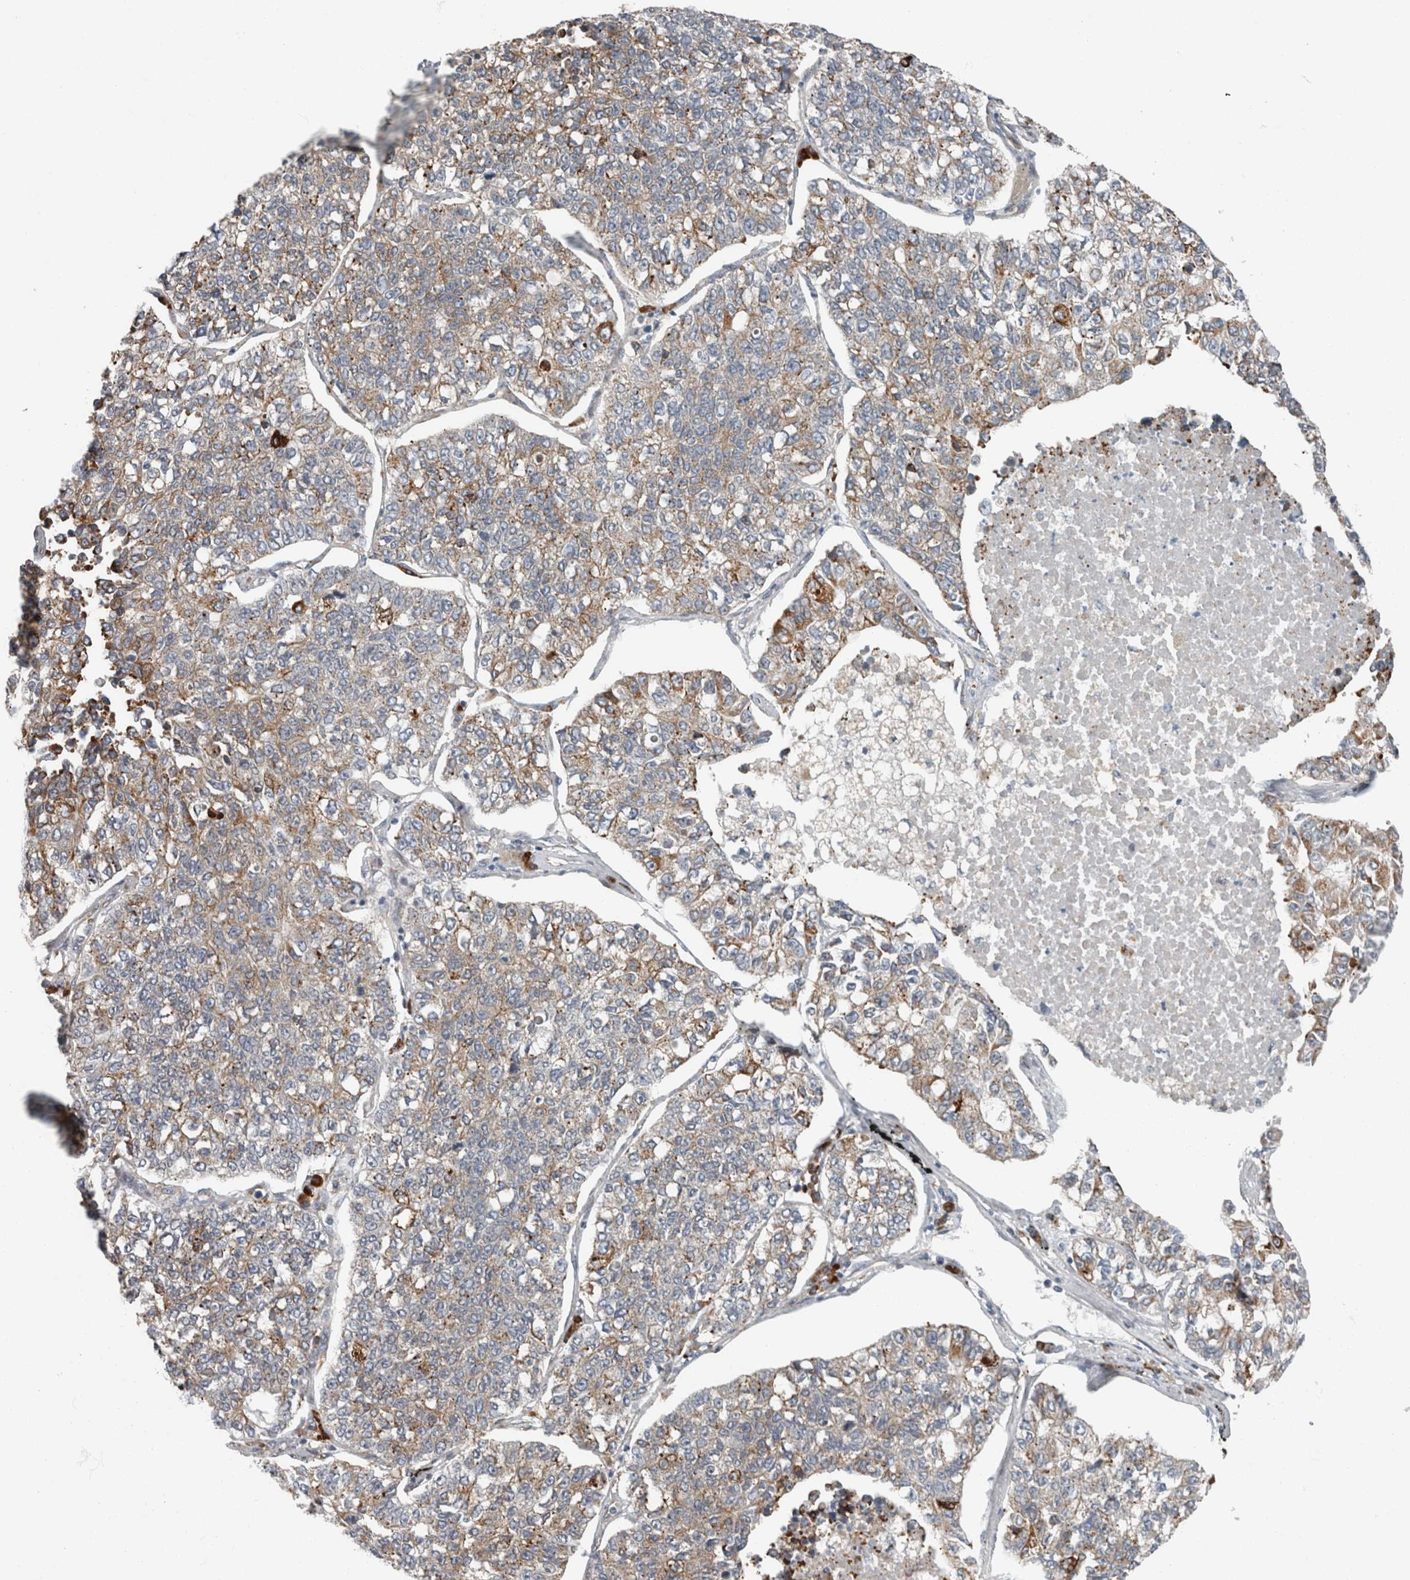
{"staining": {"intensity": "weak", "quantity": "25%-75%", "location": "cytoplasmic/membranous"}, "tissue": "lung cancer", "cell_type": "Tumor cells", "image_type": "cancer", "snomed": [{"axis": "morphology", "description": "Adenocarcinoma, NOS"}, {"axis": "topography", "description": "Lung"}], "caption": "Approximately 25%-75% of tumor cells in human lung cancer (adenocarcinoma) demonstrate weak cytoplasmic/membranous protein expression as visualized by brown immunohistochemical staining.", "gene": "USP25", "patient": {"sex": "male", "age": 49}}